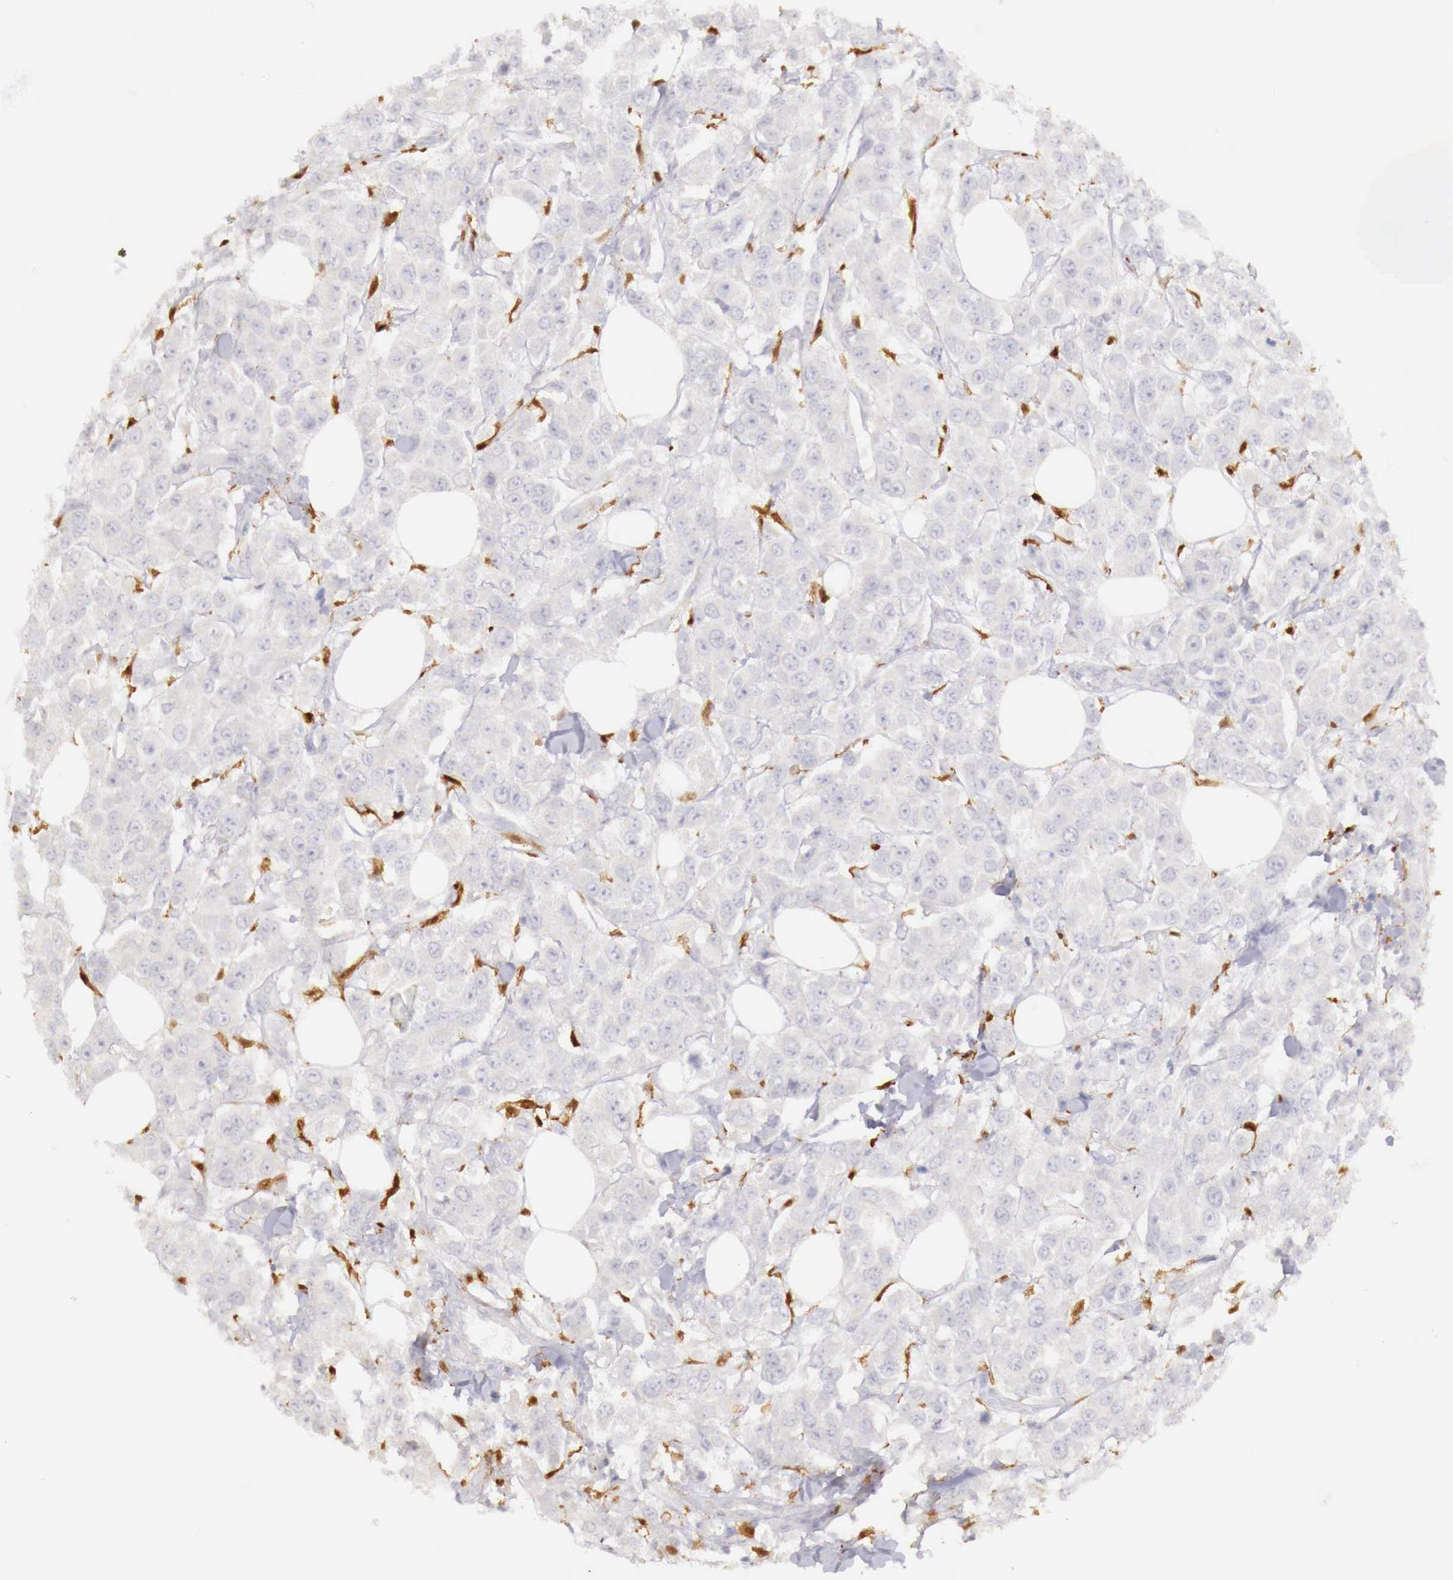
{"staining": {"intensity": "negative", "quantity": "none", "location": "none"}, "tissue": "breast cancer", "cell_type": "Tumor cells", "image_type": "cancer", "snomed": [{"axis": "morphology", "description": "Duct carcinoma"}, {"axis": "topography", "description": "Breast"}], "caption": "Tumor cells show no significant protein positivity in breast cancer.", "gene": "RENBP", "patient": {"sex": "female", "age": 58}}